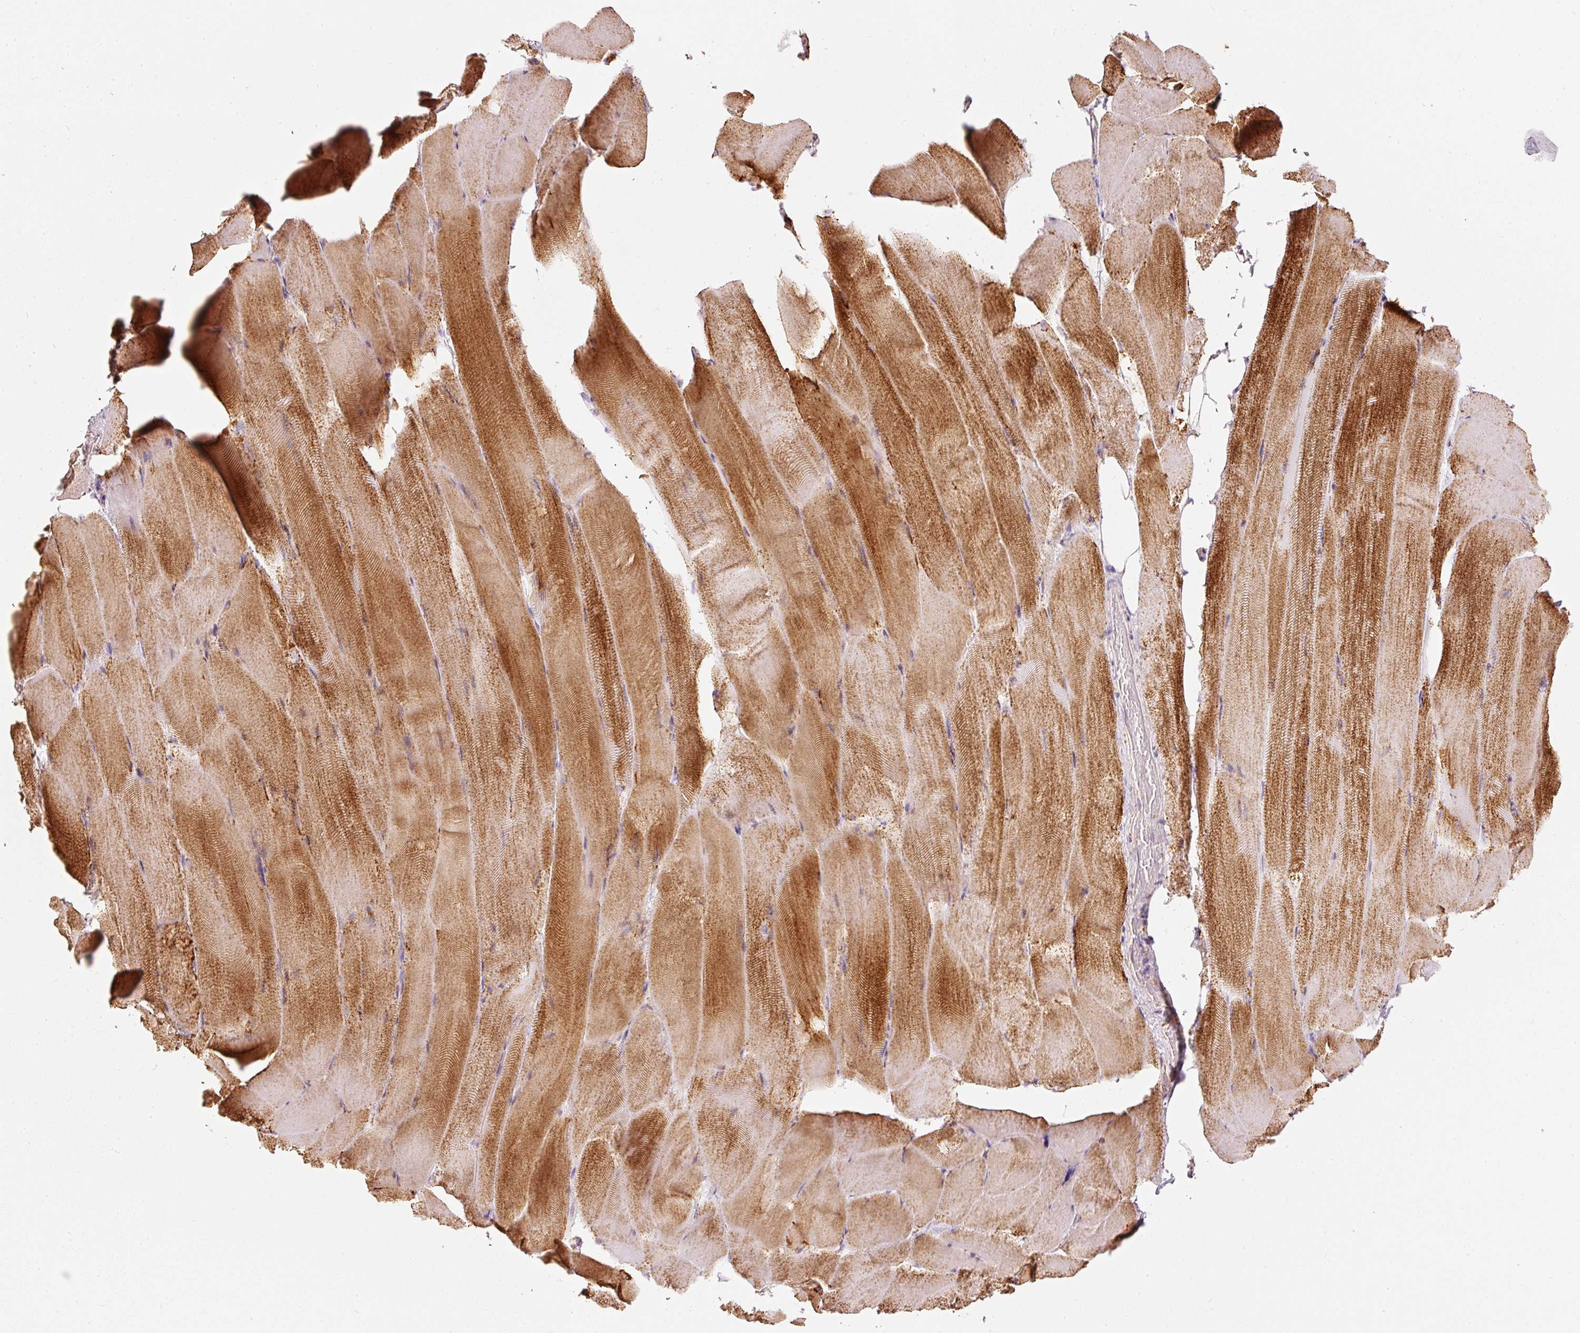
{"staining": {"intensity": "strong", "quantity": ">75%", "location": "cytoplasmic/membranous"}, "tissue": "skeletal muscle", "cell_type": "Myocytes", "image_type": "normal", "snomed": [{"axis": "morphology", "description": "Normal tissue, NOS"}, {"axis": "topography", "description": "Skeletal muscle"}], "caption": "This histopathology image displays unremarkable skeletal muscle stained with IHC to label a protein in brown. The cytoplasmic/membranous of myocytes show strong positivity for the protein. Nuclei are counter-stained blue.", "gene": "MT", "patient": {"sex": "female", "age": 64}}